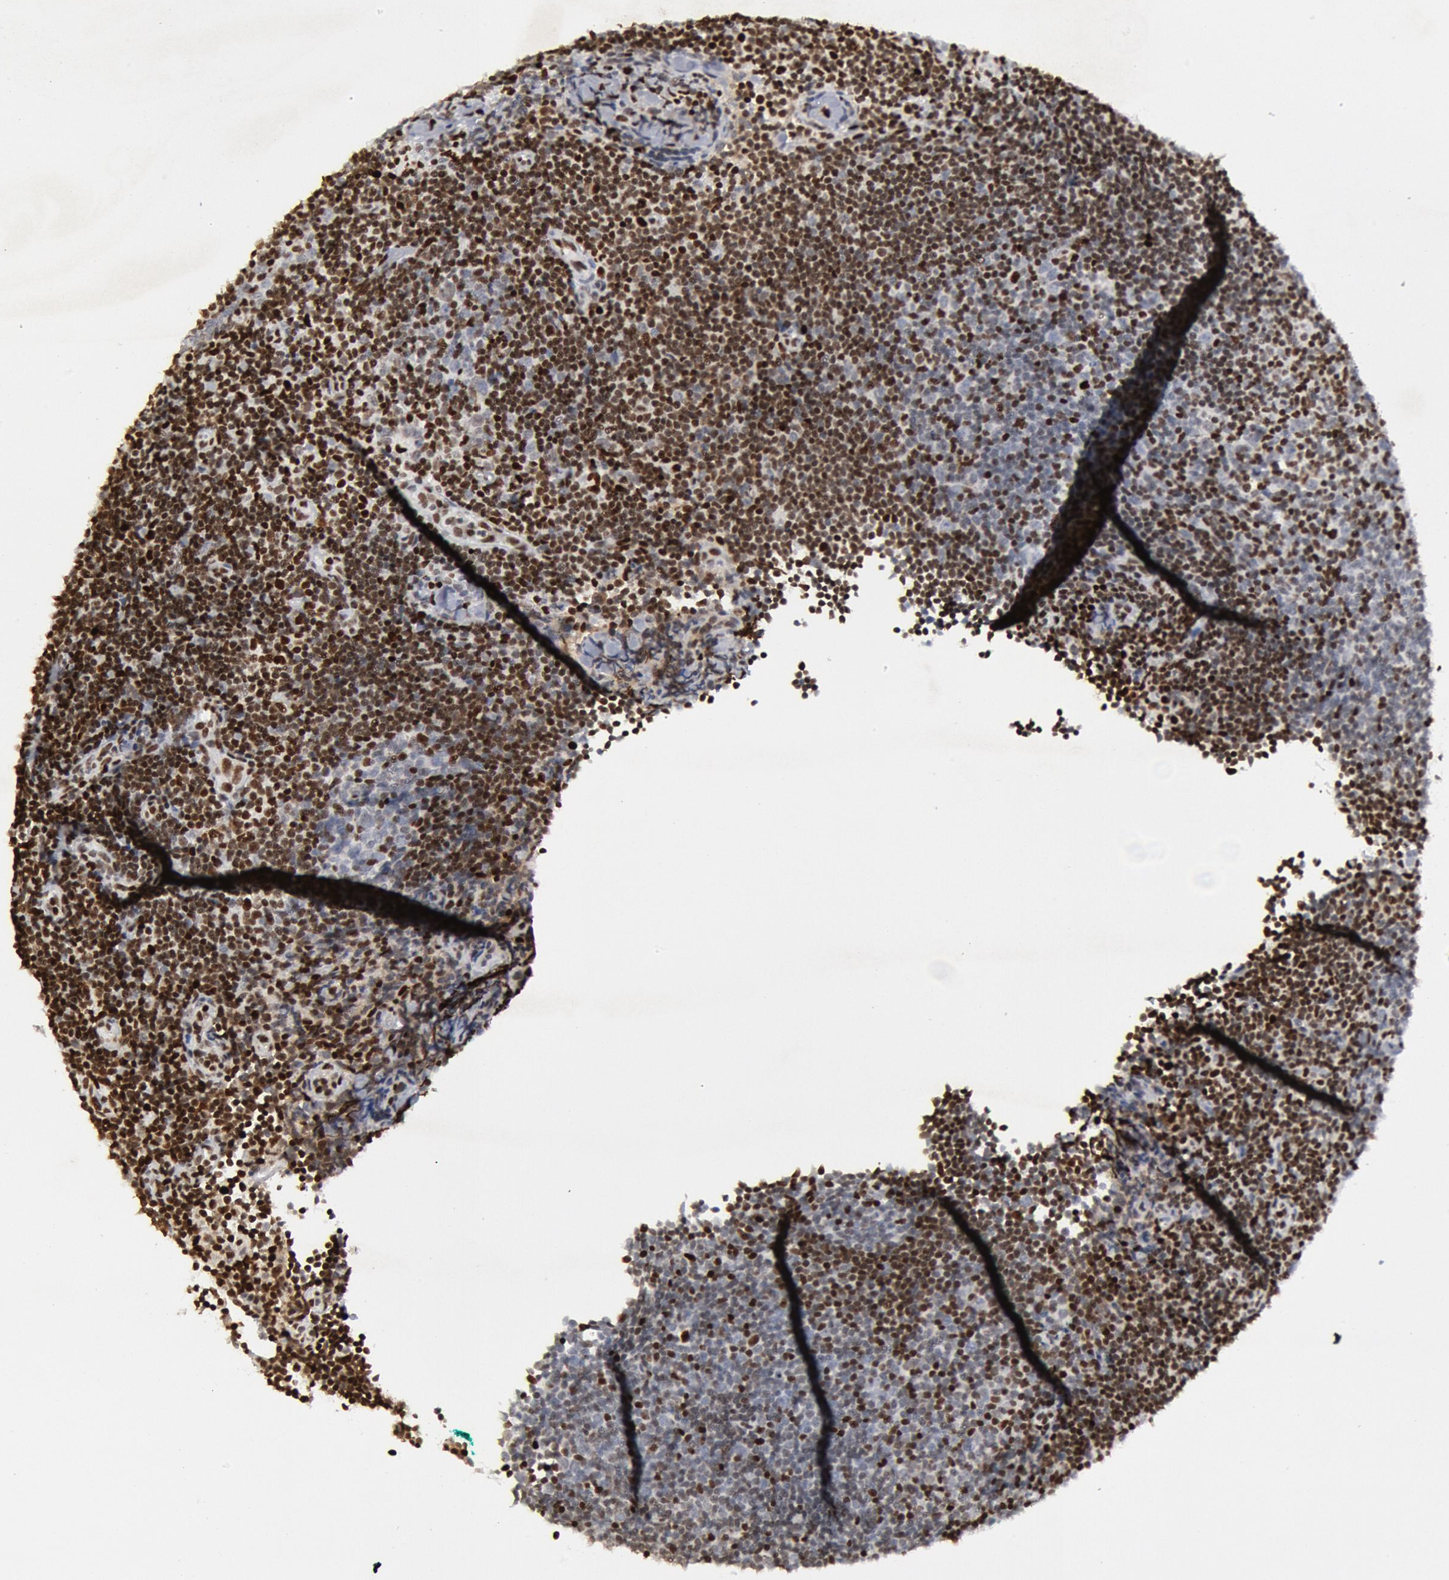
{"staining": {"intensity": "strong", "quantity": "25%-75%", "location": "nuclear"}, "tissue": "lymphoma", "cell_type": "Tumor cells", "image_type": "cancer", "snomed": [{"axis": "morphology", "description": "Malignant lymphoma, non-Hodgkin's type, Low grade"}, {"axis": "topography", "description": "Lymph node"}], "caption": "A brown stain labels strong nuclear staining of a protein in human low-grade malignant lymphoma, non-Hodgkin's type tumor cells. (DAB (3,3'-diaminobenzidine) IHC with brightfield microscopy, high magnification).", "gene": "SUB1", "patient": {"sex": "male", "age": 49}}